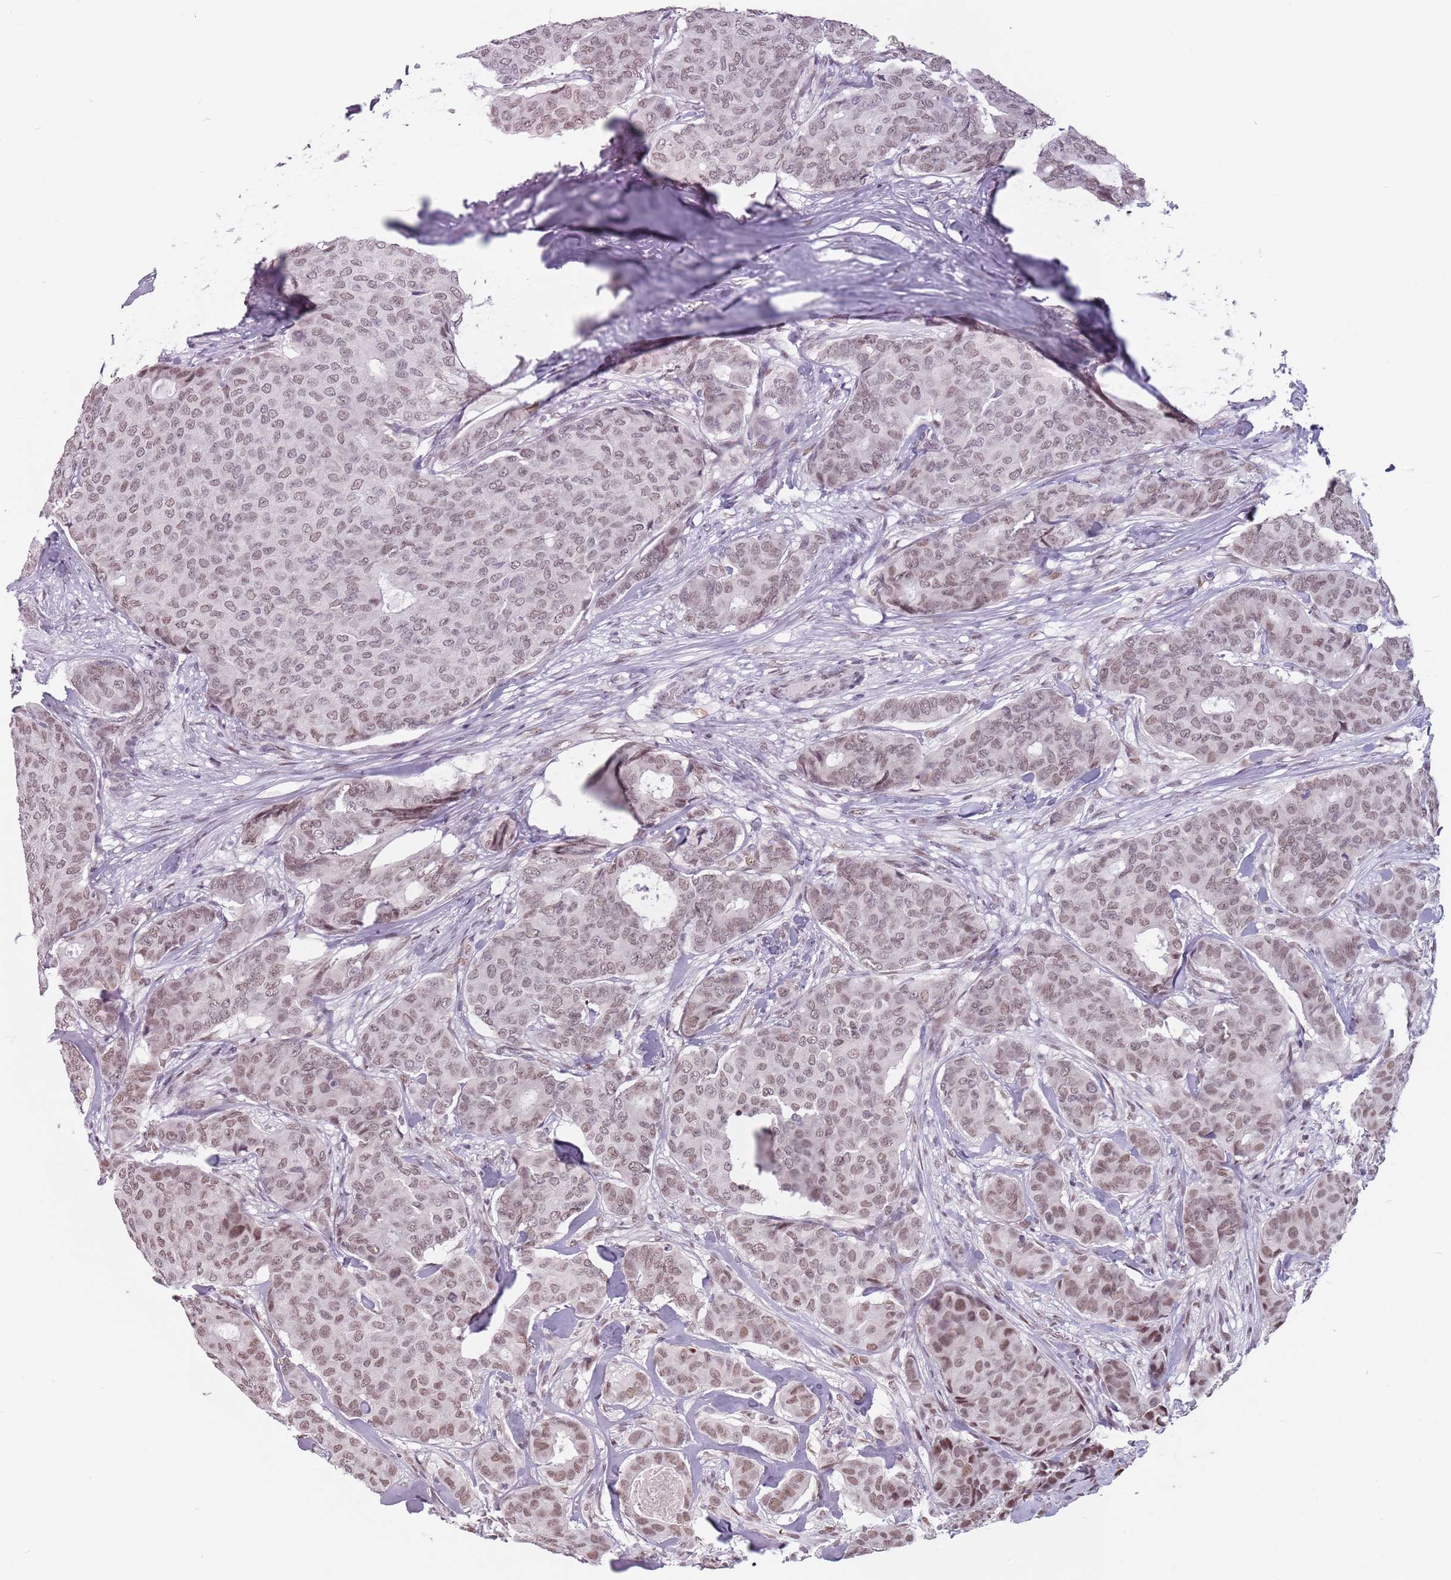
{"staining": {"intensity": "moderate", "quantity": ">75%", "location": "nuclear"}, "tissue": "breast cancer", "cell_type": "Tumor cells", "image_type": "cancer", "snomed": [{"axis": "morphology", "description": "Duct carcinoma"}, {"axis": "topography", "description": "Breast"}], "caption": "IHC of breast cancer reveals medium levels of moderate nuclear positivity in approximately >75% of tumor cells.", "gene": "PTCHD1", "patient": {"sex": "female", "age": 75}}